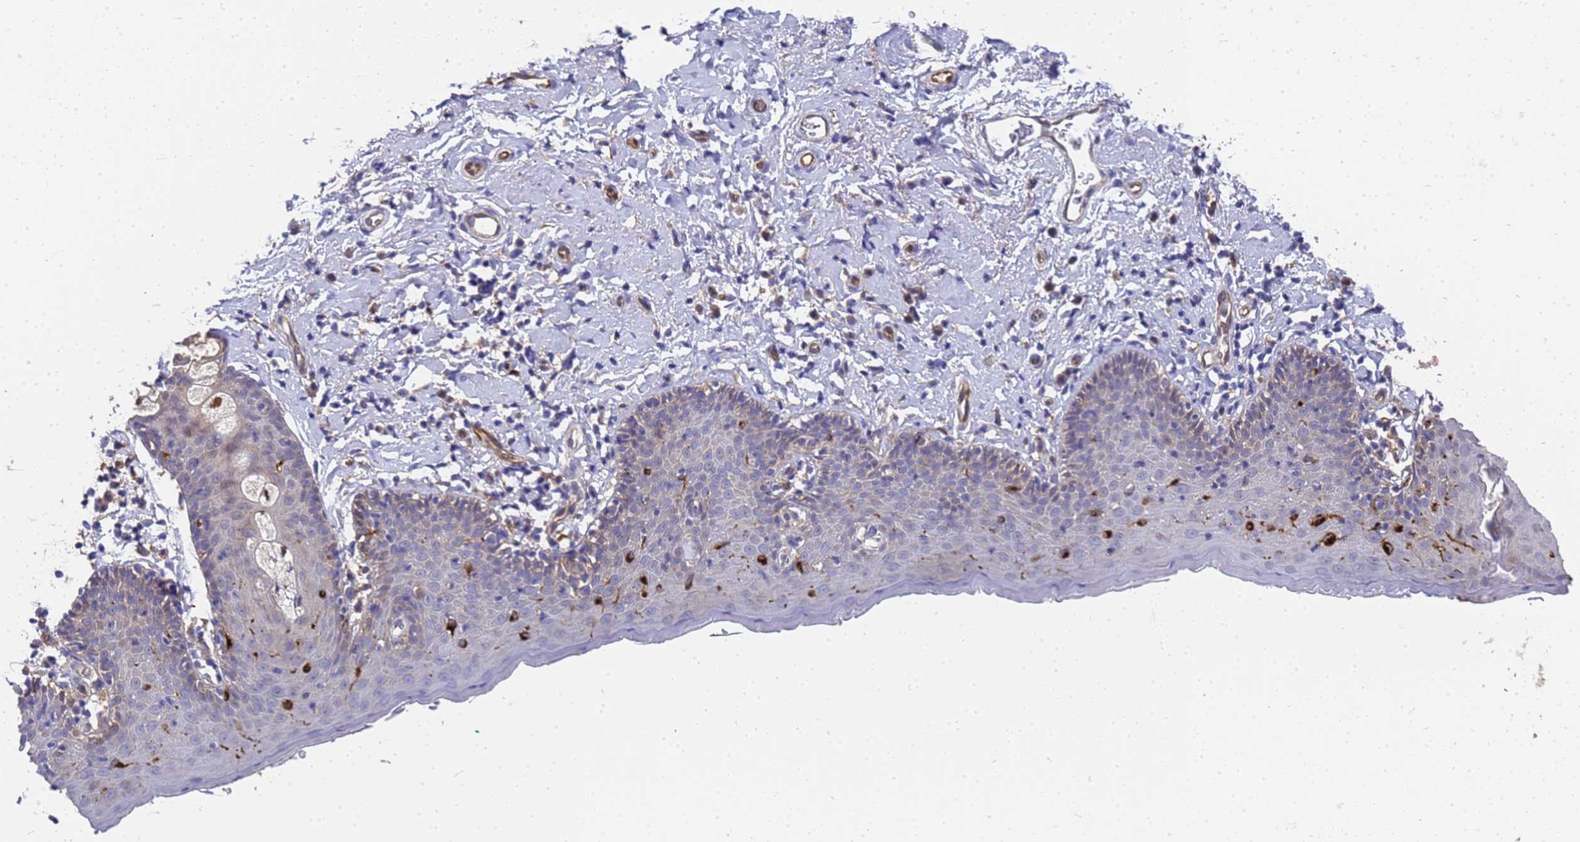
{"staining": {"intensity": "strong", "quantity": "<25%", "location": "cytoplasmic/membranous"}, "tissue": "skin", "cell_type": "Epidermal cells", "image_type": "normal", "snomed": [{"axis": "morphology", "description": "Normal tissue, NOS"}, {"axis": "topography", "description": "Vulva"}], "caption": "Skin stained with DAB (3,3'-diaminobenzidine) immunohistochemistry (IHC) exhibits medium levels of strong cytoplasmic/membranous staining in about <25% of epidermal cells. (DAB (3,3'-diaminobenzidine) IHC, brown staining for protein, blue staining for nuclei).", "gene": "SLC35E2B", "patient": {"sex": "female", "age": 66}}